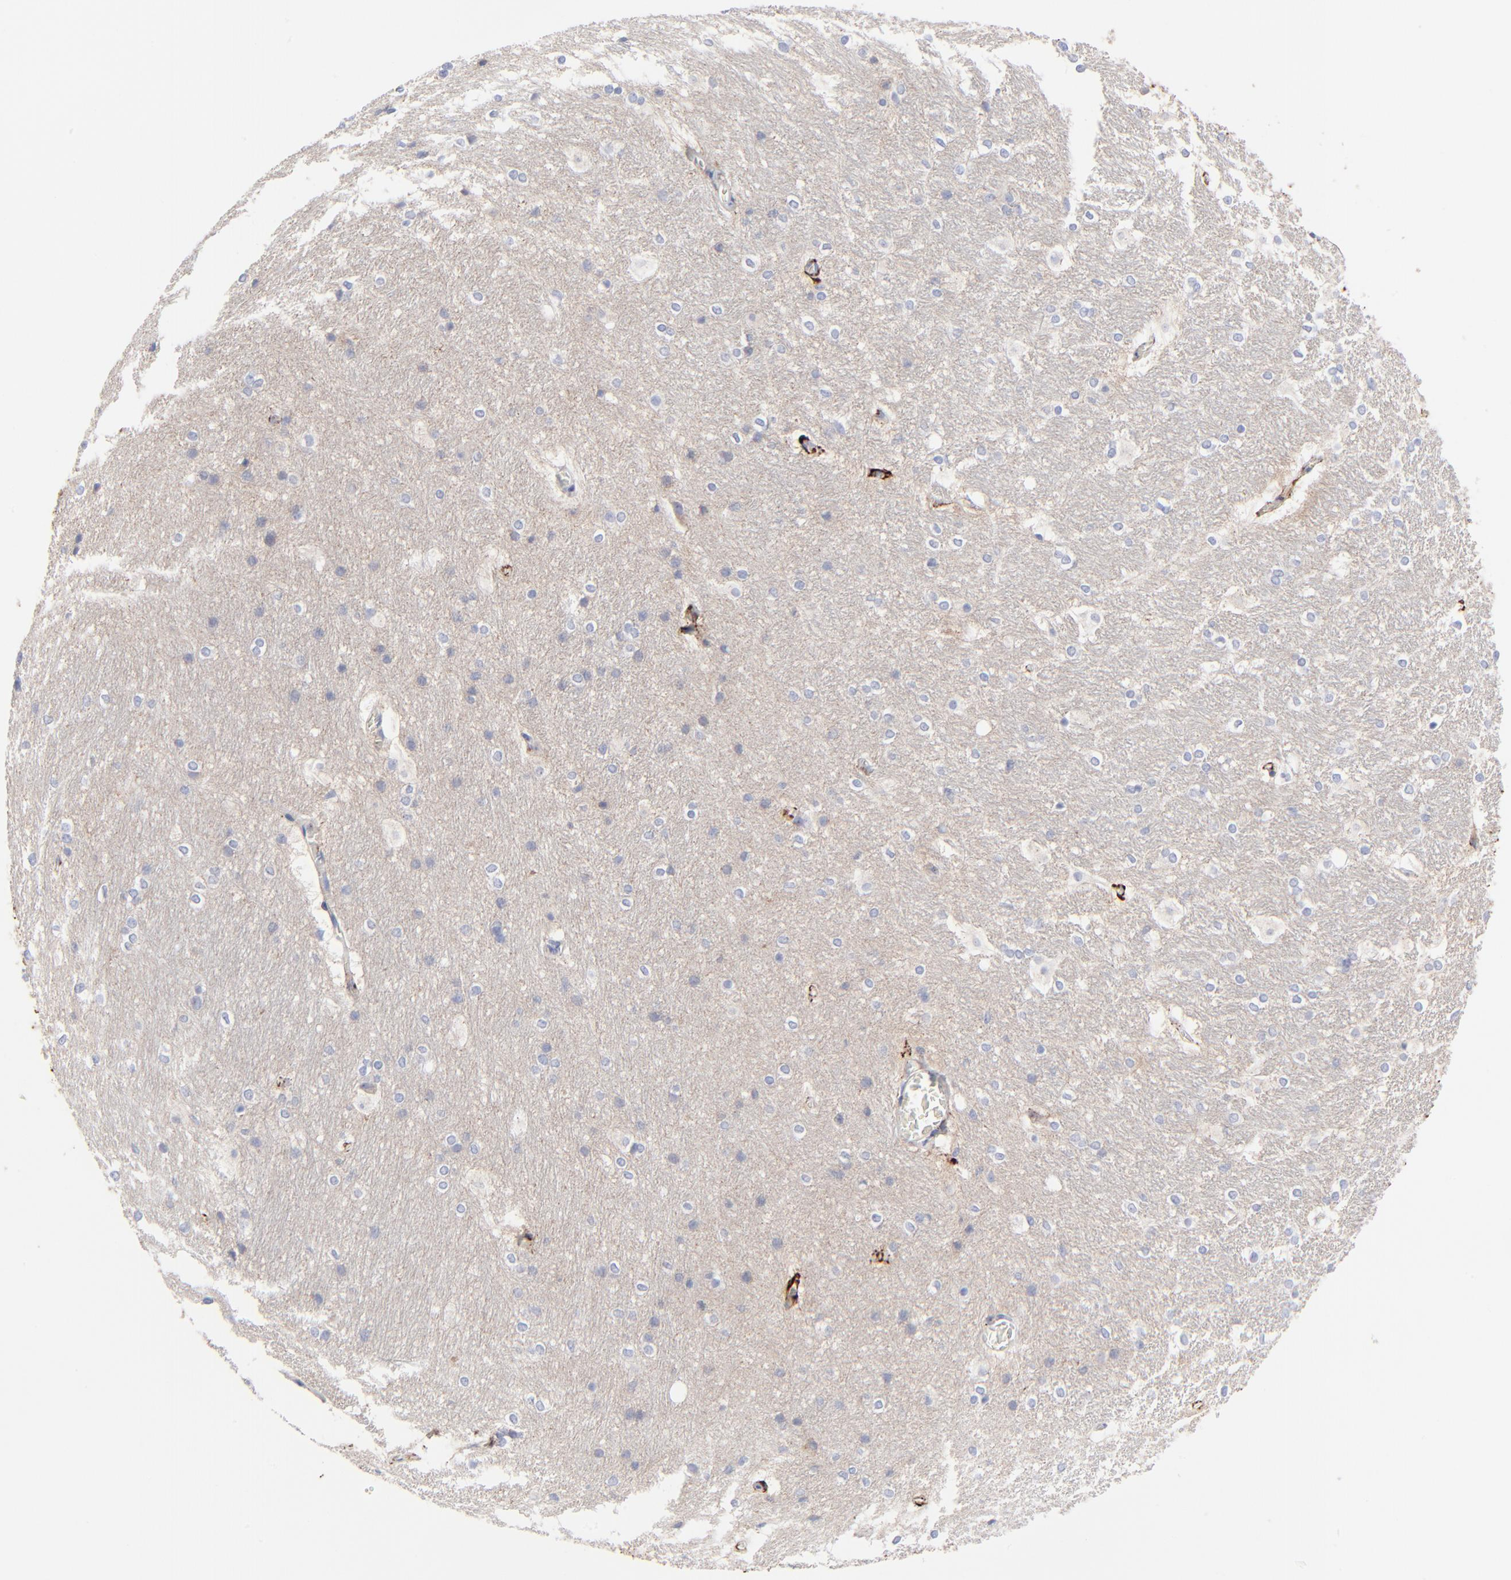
{"staining": {"intensity": "negative", "quantity": "none", "location": "none"}, "tissue": "hippocampus", "cell_type": "Glial cells", "image_type": "normal", "snomed": [{"axis": "morphology", "description": "Normal tissue, NOS"}, {"axis": "topography", "description": "Hippocampus"}], "caption": "Glial cells are negative for protein expression in benign human hippocampus. (DAB IHC visualized using brightfield microscopy, high magnification).", "gene": "FBLN2", "patient": {"sex": "female", "age": 19}}